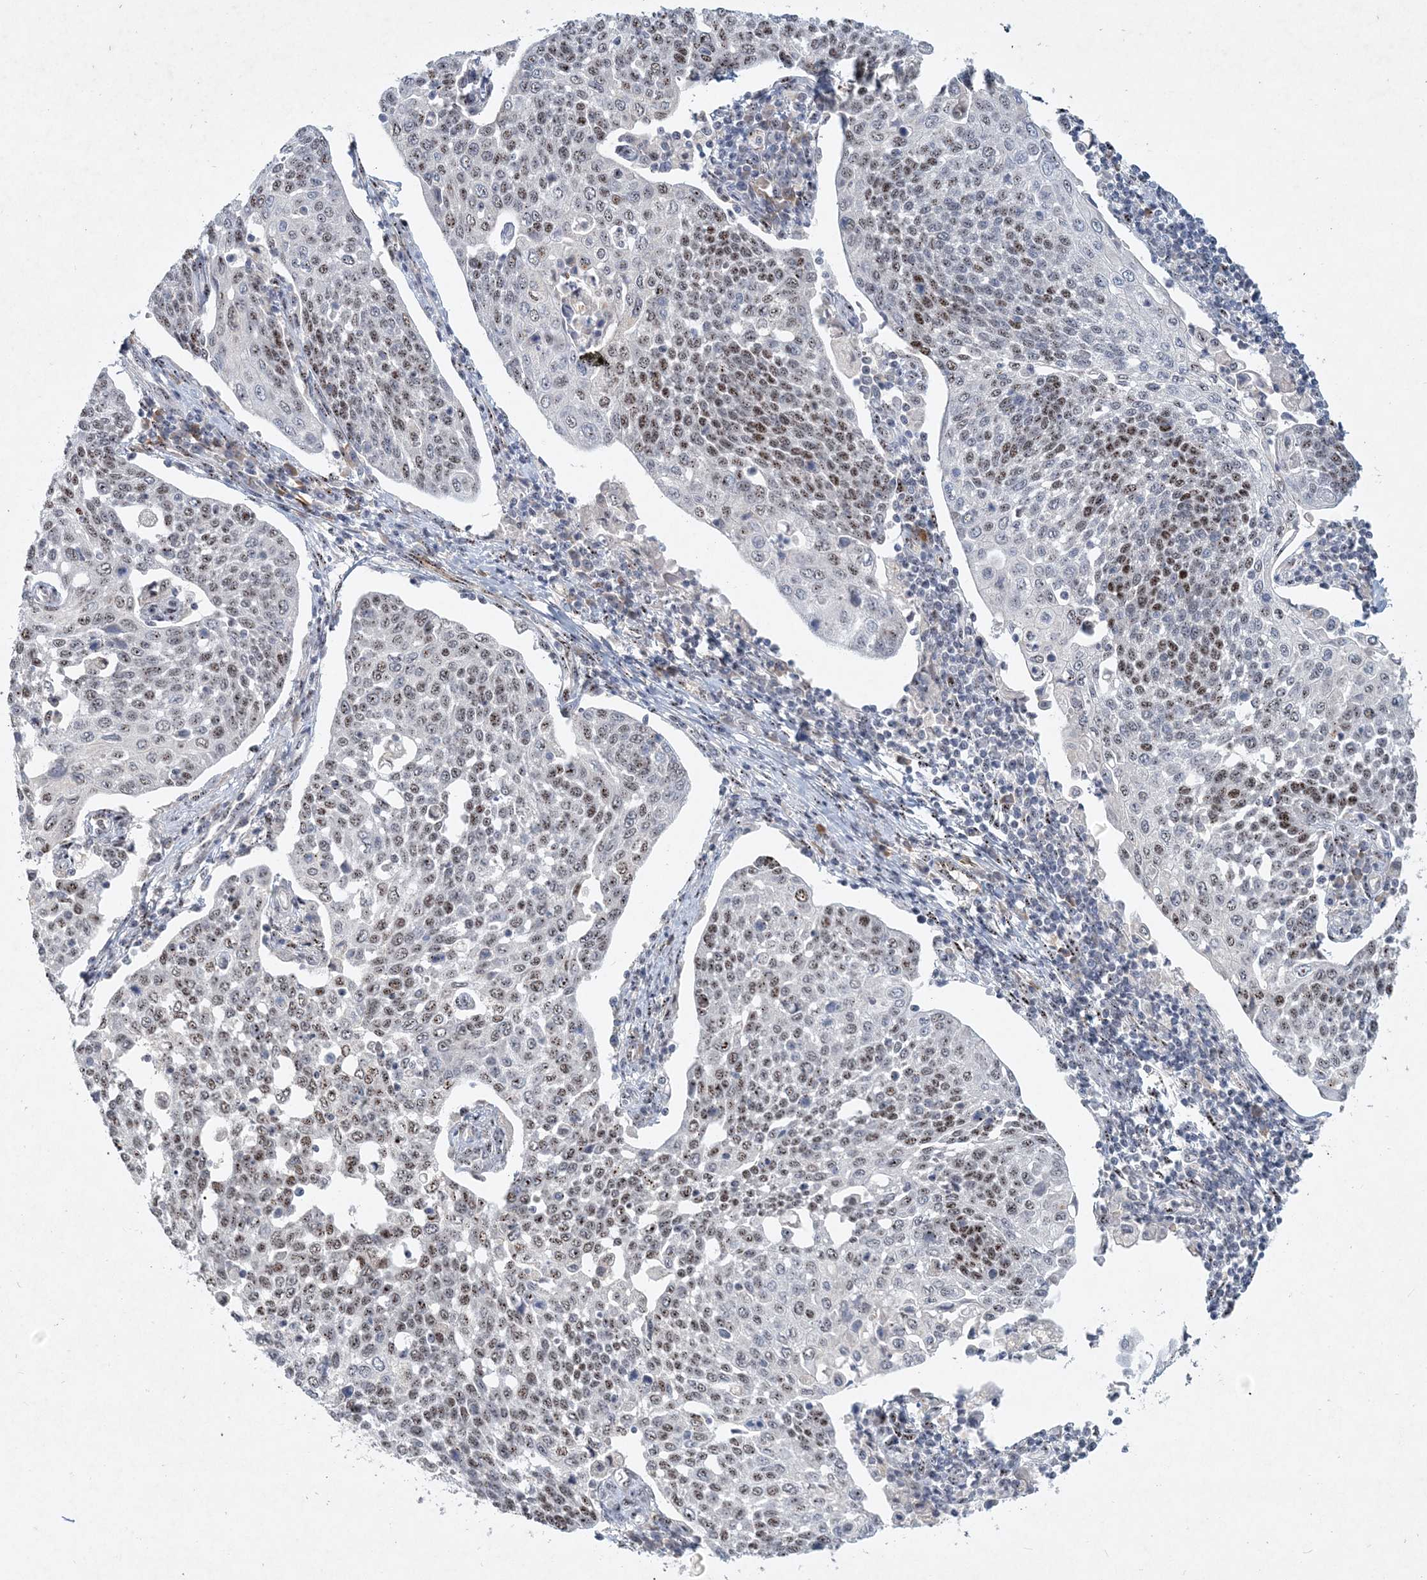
{"staining": {"intensity": "moderate", "quantity": "25%-75%", "location": "nuclear"}, "tissue": "cervical cancer", "cell_type": "Tumor cells", "image_type": "cancer", "snomed": [{"axis": "morphology", "description": "Squamous cell carcinoma, NOS"}, {"axis": "topography", "description": "Cervix"}], "caption": "A photomicrograph of cervical cancer (squamous cell carcinoma) stained for a protein displays moderate nuclear brown staining in tumor cells.", "gene": "GIN1", "patient": {"sex": "female", "age": 34}}